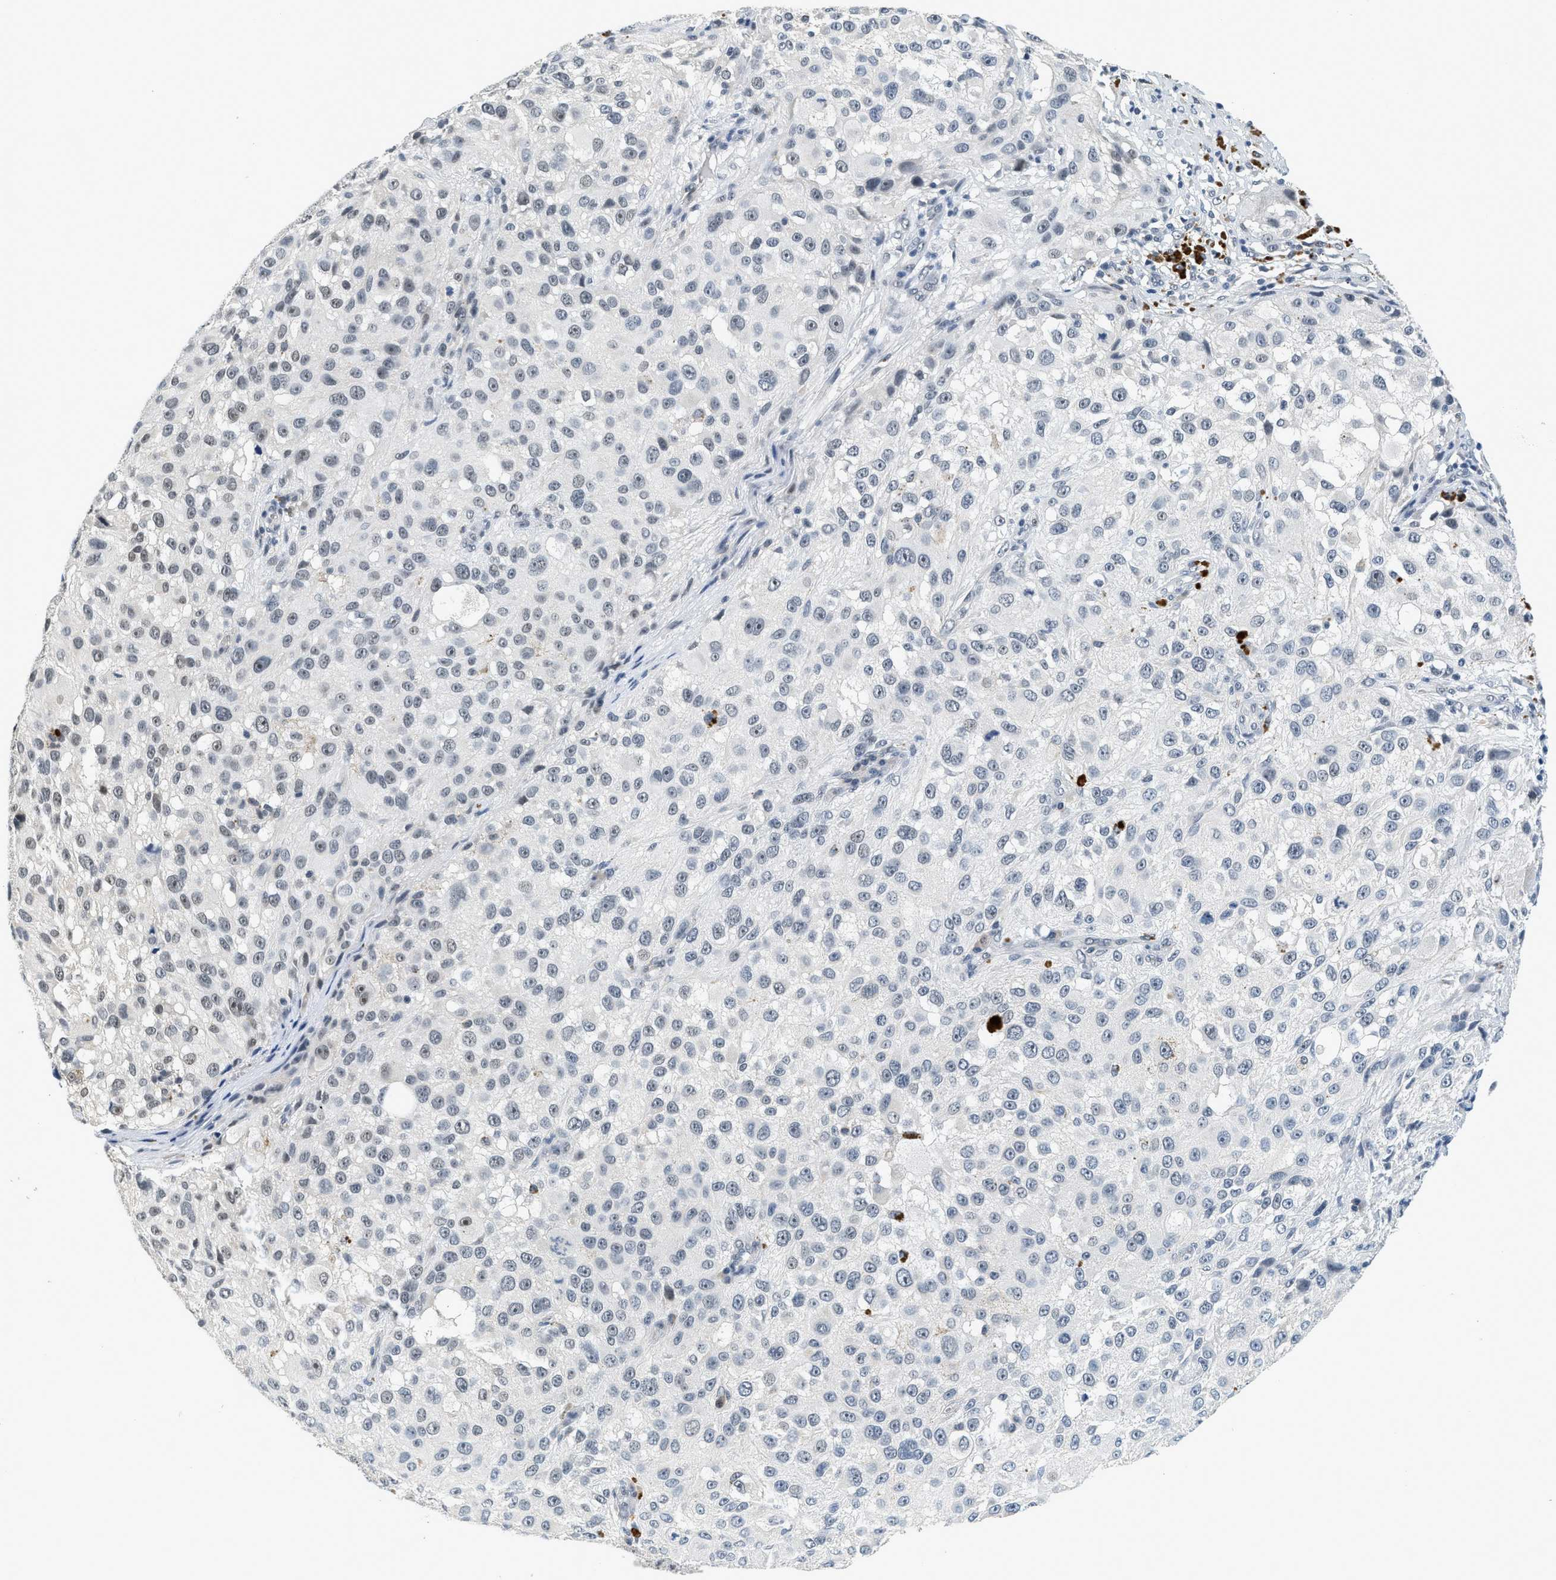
{"staining": {"intensity": "moderate", "quantity": "<25%", "location": "nuclear"}, "tissue": "melanoma", "cell_type": "Tumor cells", "image_type": "cancer", "snomed": [{"axis": "morphology", "description": "Necrosis, NOS"}, {"axis": "morphology", "description": "Malignant melanoma, NOS"}, {"axis": "topography", "description": "Skin"}], "caption": "A brown stain shows moderate nuclear expression of a protein in melanoma tumor cells.", "gene": "MZF1", "patient": {"sex": "female", "age": 87}}